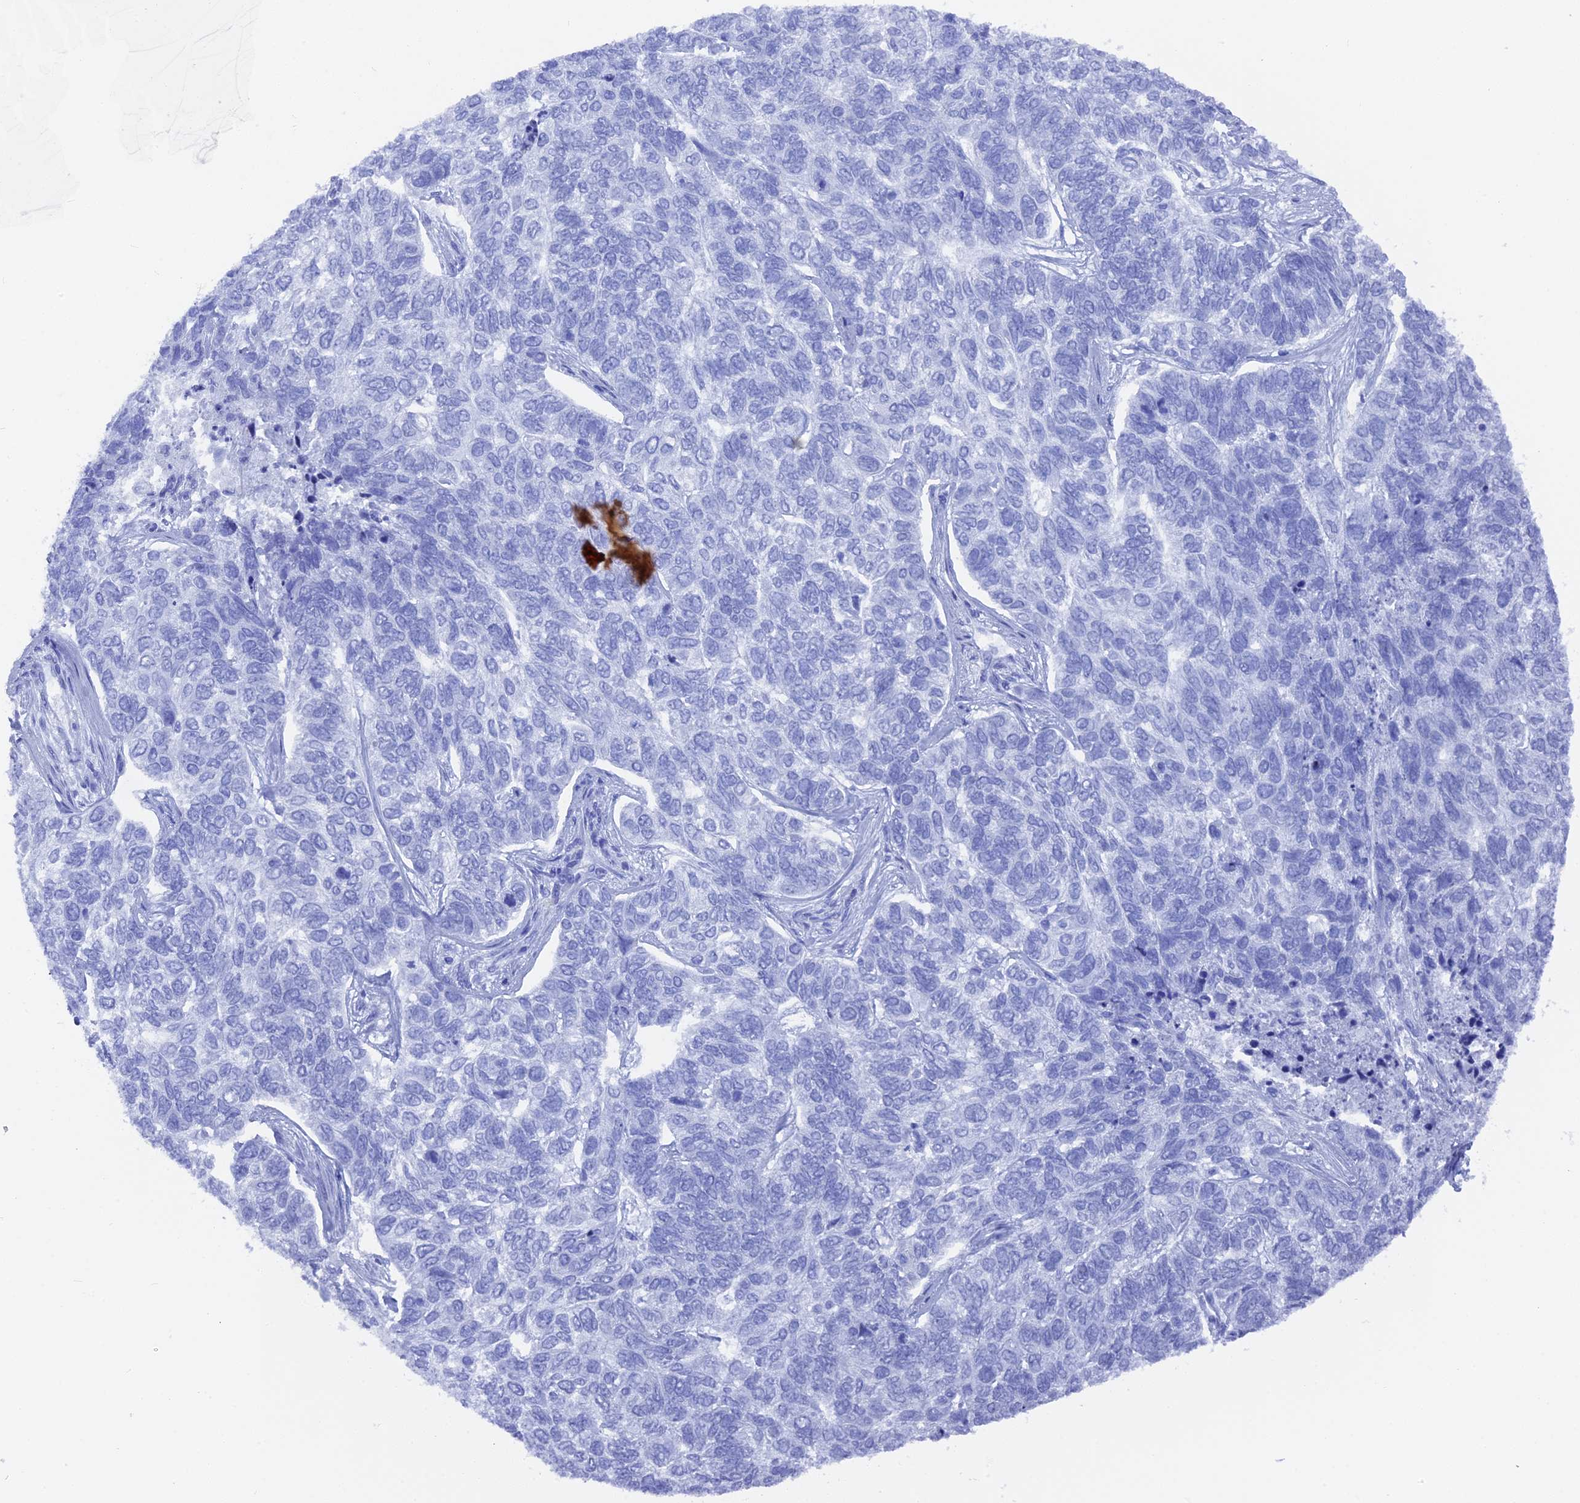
{"staining": {"intensity": "negative", "quantity": "none", "location": "none"}, "tissue": "skin cancer", "cell_type": "Tumor cells", "image_type": "cancer", "snomed": [{"axis": "morphology", "description": "Basal cell carcinoma"}, {"axis": "topography", "description": "Skin"}], "caption": "Immunohistochemistry micrograph of neoplastic tissue: human skin cancer stained with DAB reveals no significant protein staining in tumor cells. (DAB (3,3'-diaminobenzidine) immunohistochemistry, high magnification).", "gene": "SF3A2", "patient": {"sex": "female", "age": 65}}